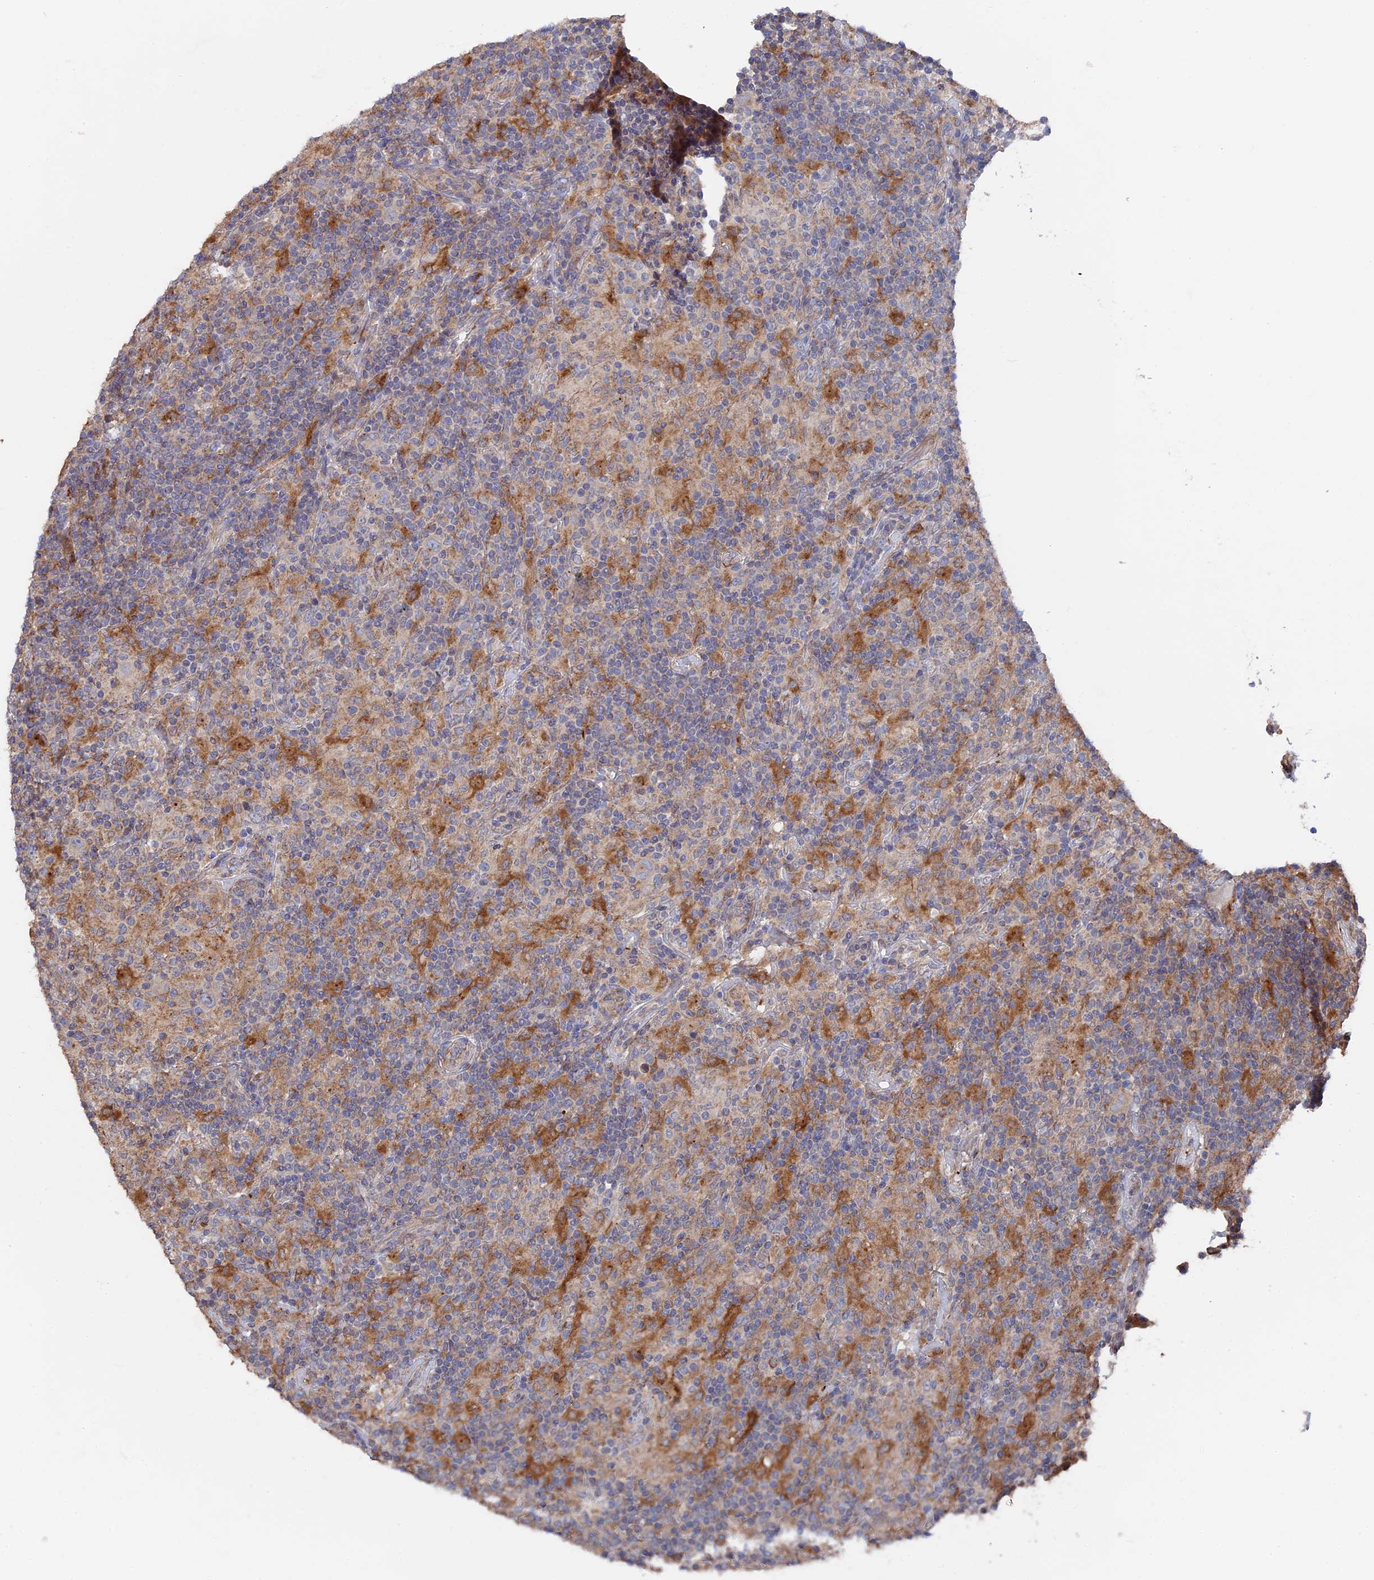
{"staining": {"intensity": "negative", "quantity": "none", "location": "none"}, "tissue": "lymphoma", "cell_type": "Tumor cells", "image_type": "cancer", "snomed": [{"axis": "morphology", "description": "Hodgkin's disease, NOS"}, {"axis": "topography", "description": "Lymph node"}], "caption": "Histopathology image shows no protein expression in tumor cells of Hodgkin's disease tissue.", "gene": "SMG9", "patient": {"sex": "male", "age": 70}}